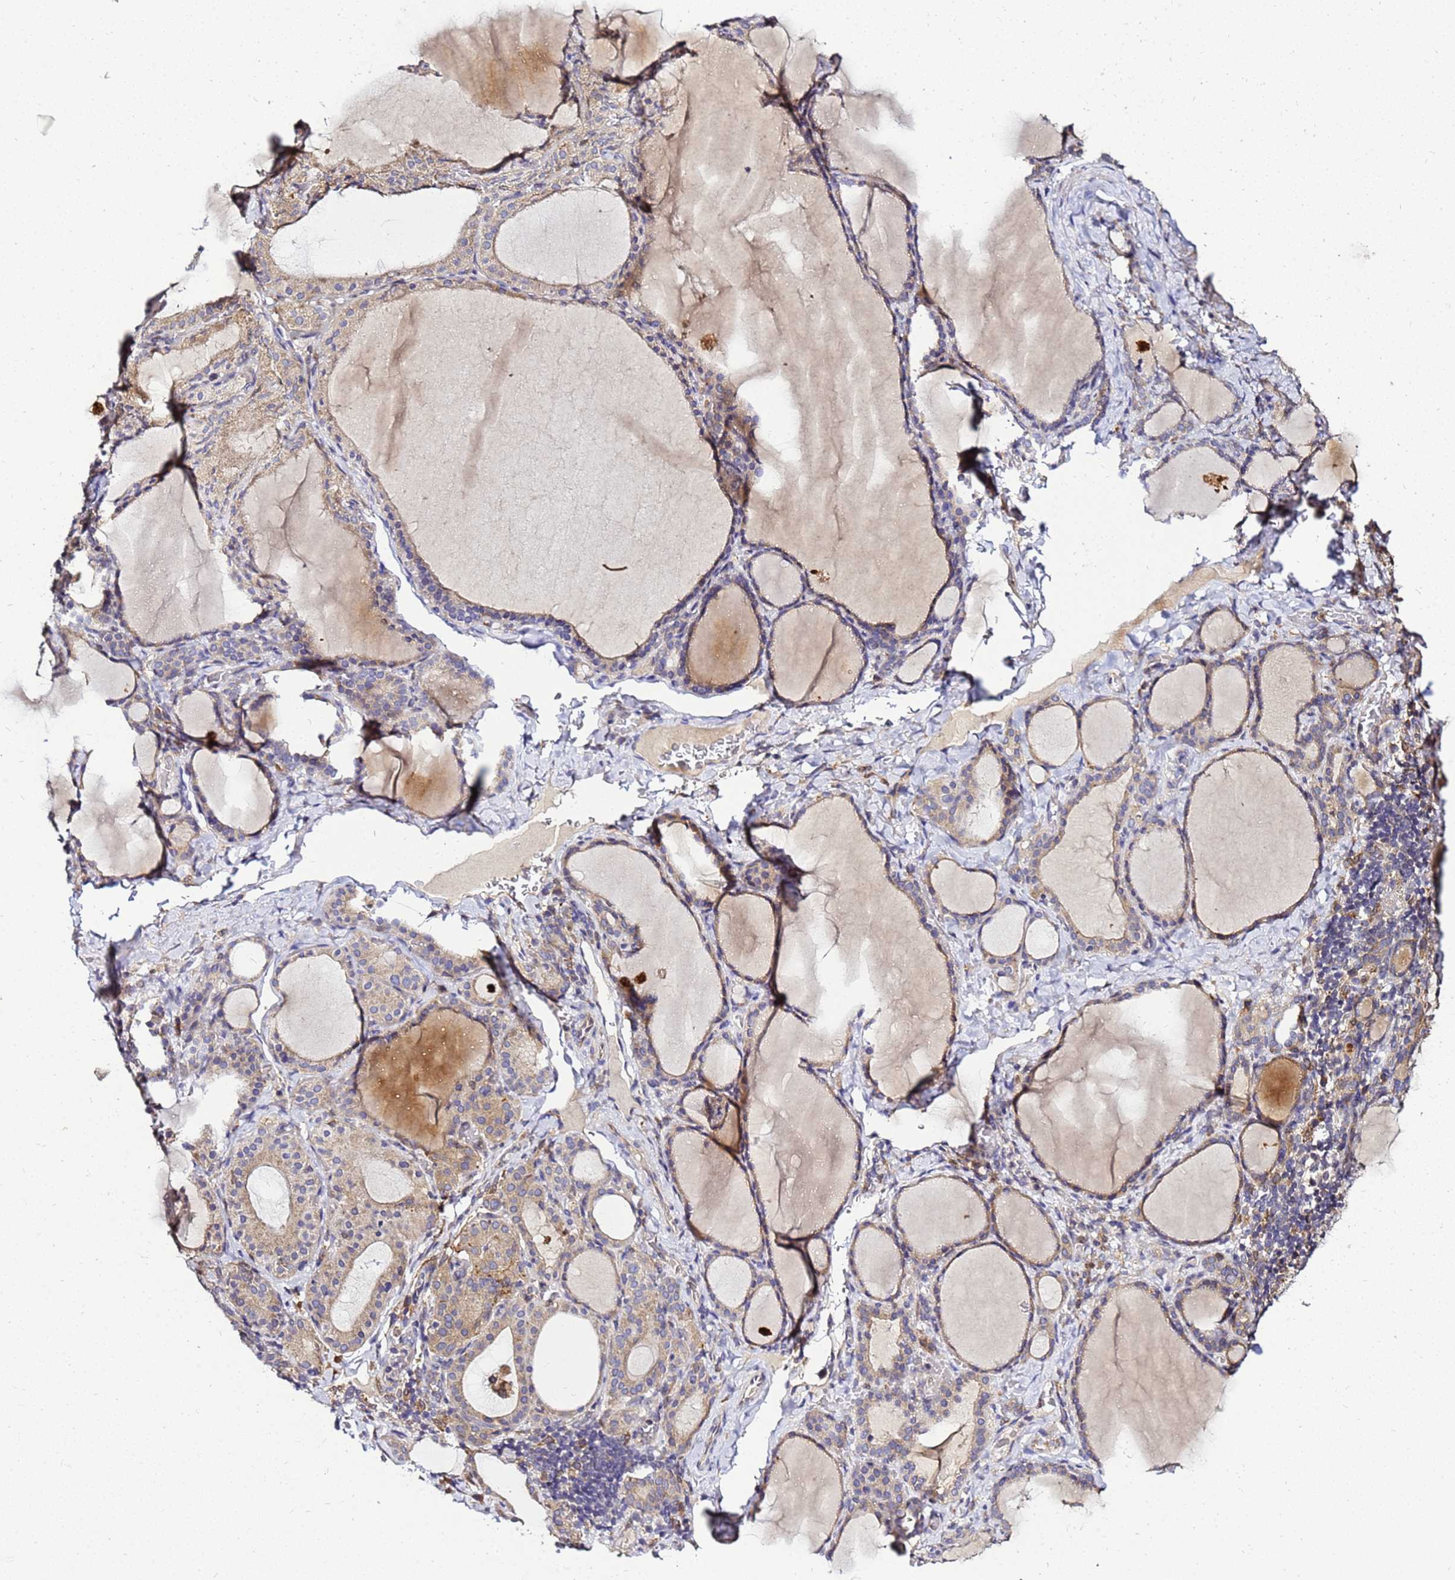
{"staining": {"intensity": "weak", "quantity": "25%-75%", "location": "cytoplasmic/membranous"}, "tissue": "thyroid gland", "cell_type": "Glandular cells", "image_type": "normal", "snomed": [{"axis": "morphology", "description": "Normal tissue, NOS"}, {"axis": "topography", "description": "Thyroid gland"}], "caption": "Brown immunohistochemical staining in normal thyroid gland shows weak cytoplasmic/membranous positivity in approximately 25%-75% of glandular cells.", "gene": "ADPGK", "patient": {"sex": "female", "age": 39}}